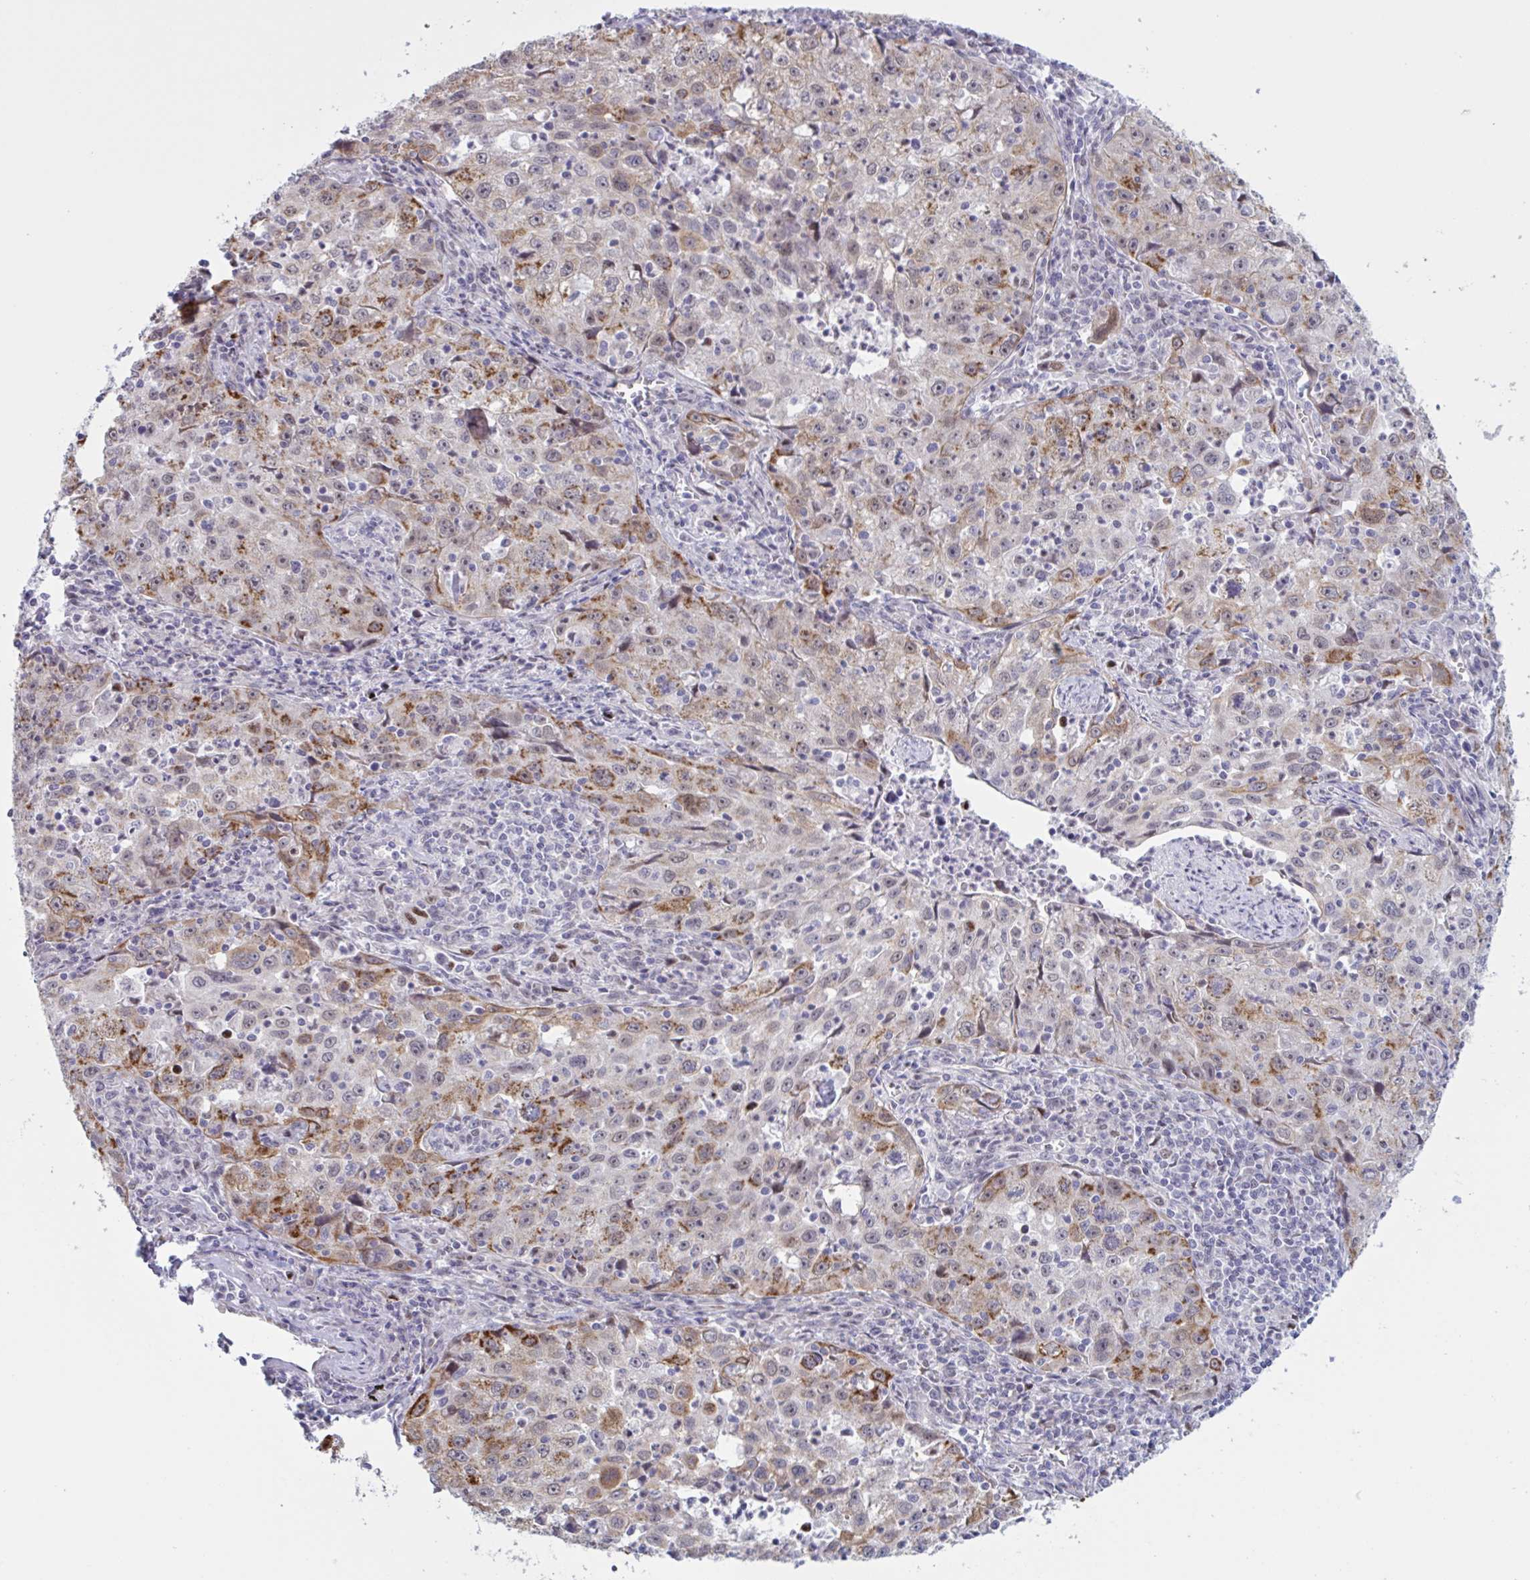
{"staining": {"intensity": "moderate", "quantity": "<25%", "location": "cytoplasmic/membranous"}, "tissue": "lung cancer", "cell_type": "Tumor cells", "image_type": "cancer", "snomed": [{"axis": "morphology", "description": "Squamous cell carcinoma, NOS"}, {"axis": "topography", "description": "Lung"}], "caption": "Lung cancer stained with IHC demonstrates moderate cytoplasmic/membranous positivity in approximately <25% of tumor cells.", "gene": "PRMT6", "patient": {"sex": "male", "age": 71}}